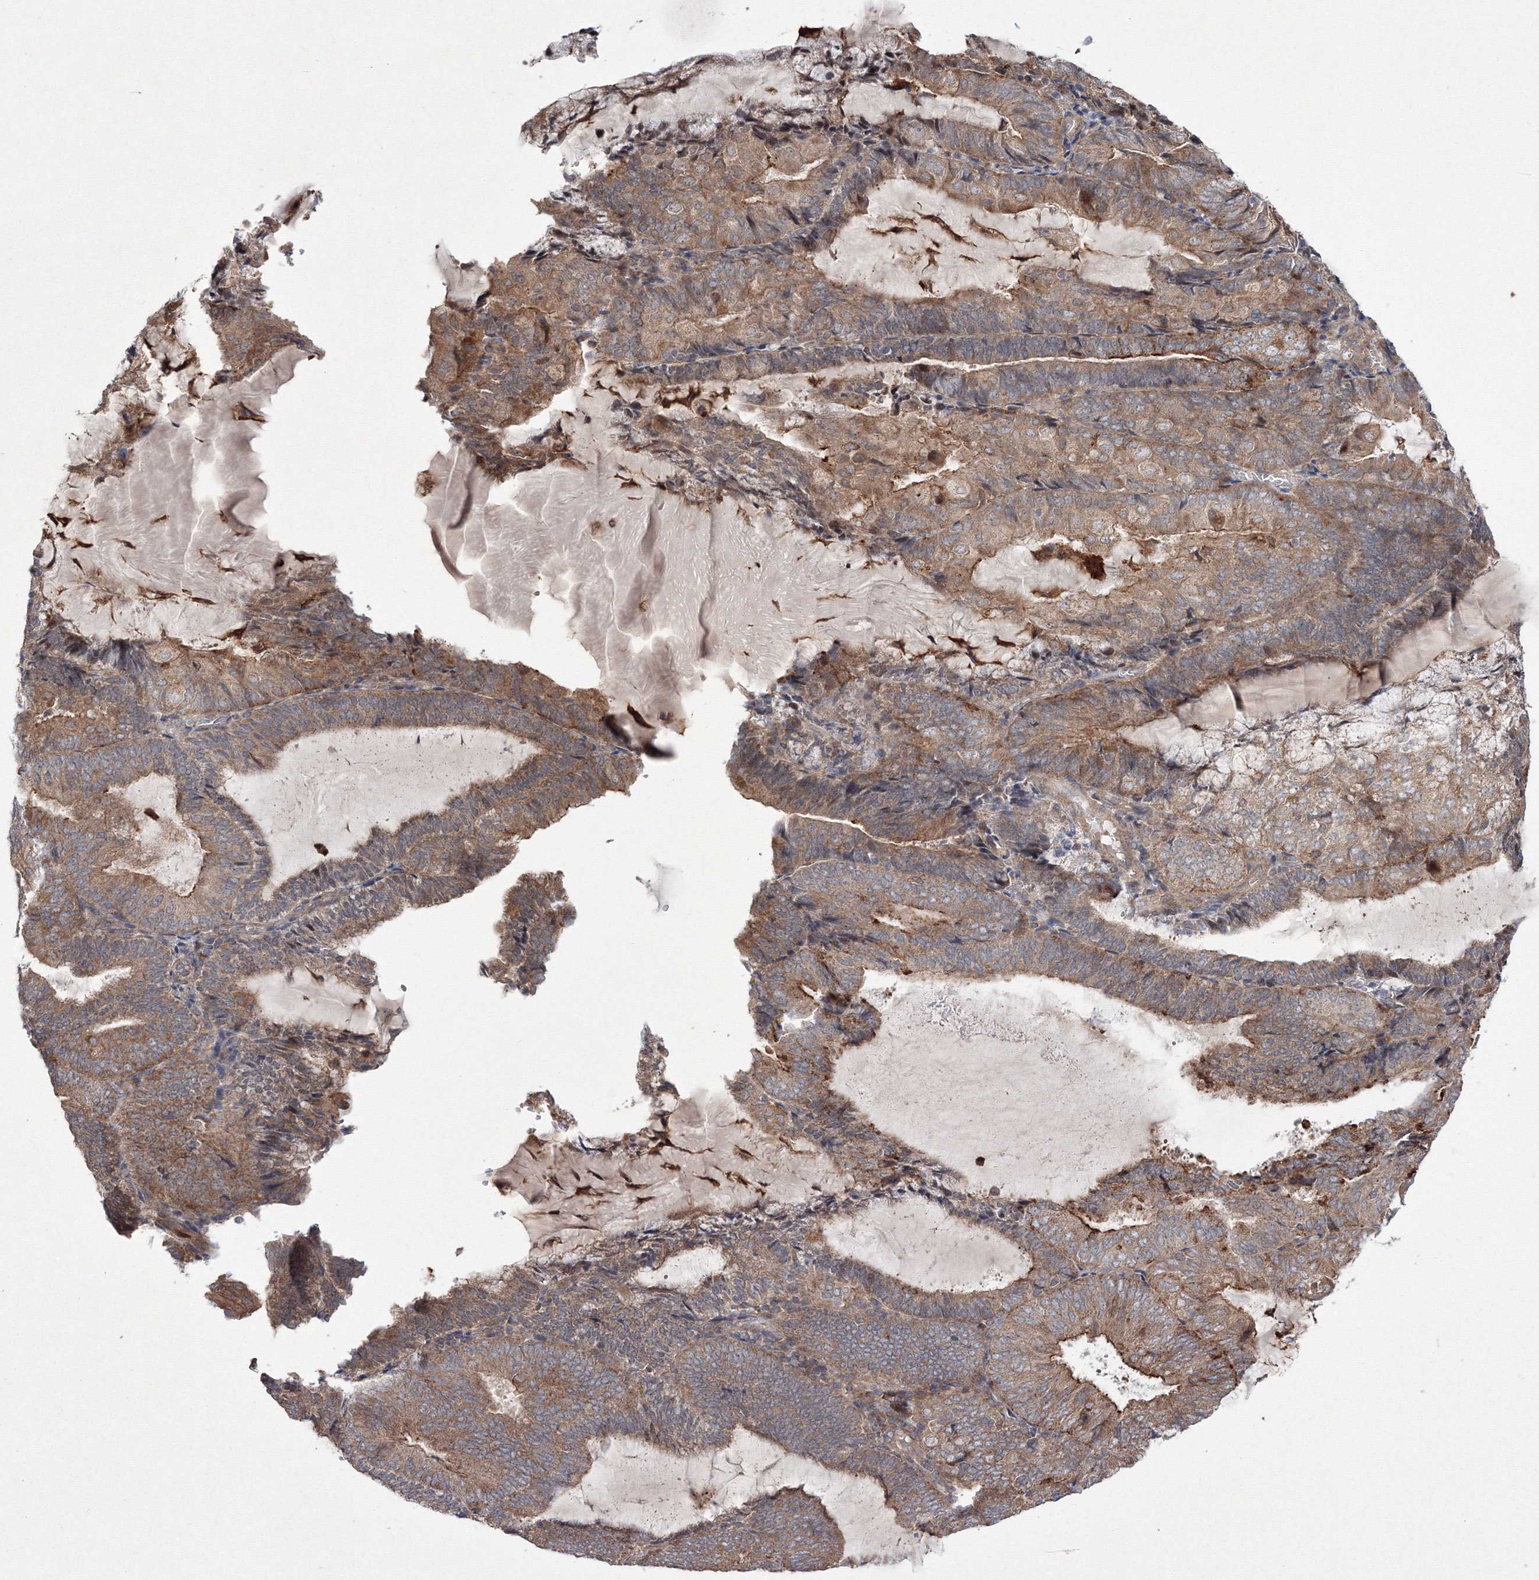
{"staining": {"intensity": "moderate", "quantity": ">75%", "location": "cytoplasmic/membranous"}, "tissue": "endometrial cancer", "cell_type": "Tumor cells", "image_type": "cancer", "snomed": [{"axis": "morphology", "description": "Adenocarcinoma, NOS"}, {"axis": "topography", "description": "Endometrium"}], "caption": "Endometrial cancer stained for a protein (brown) shows moderate cytoplasmic/membranous positive positivity in approximately >75% of tumor cells.", "gene": "RANBP3L", "patient": {"sex": "female", "age": 81}}